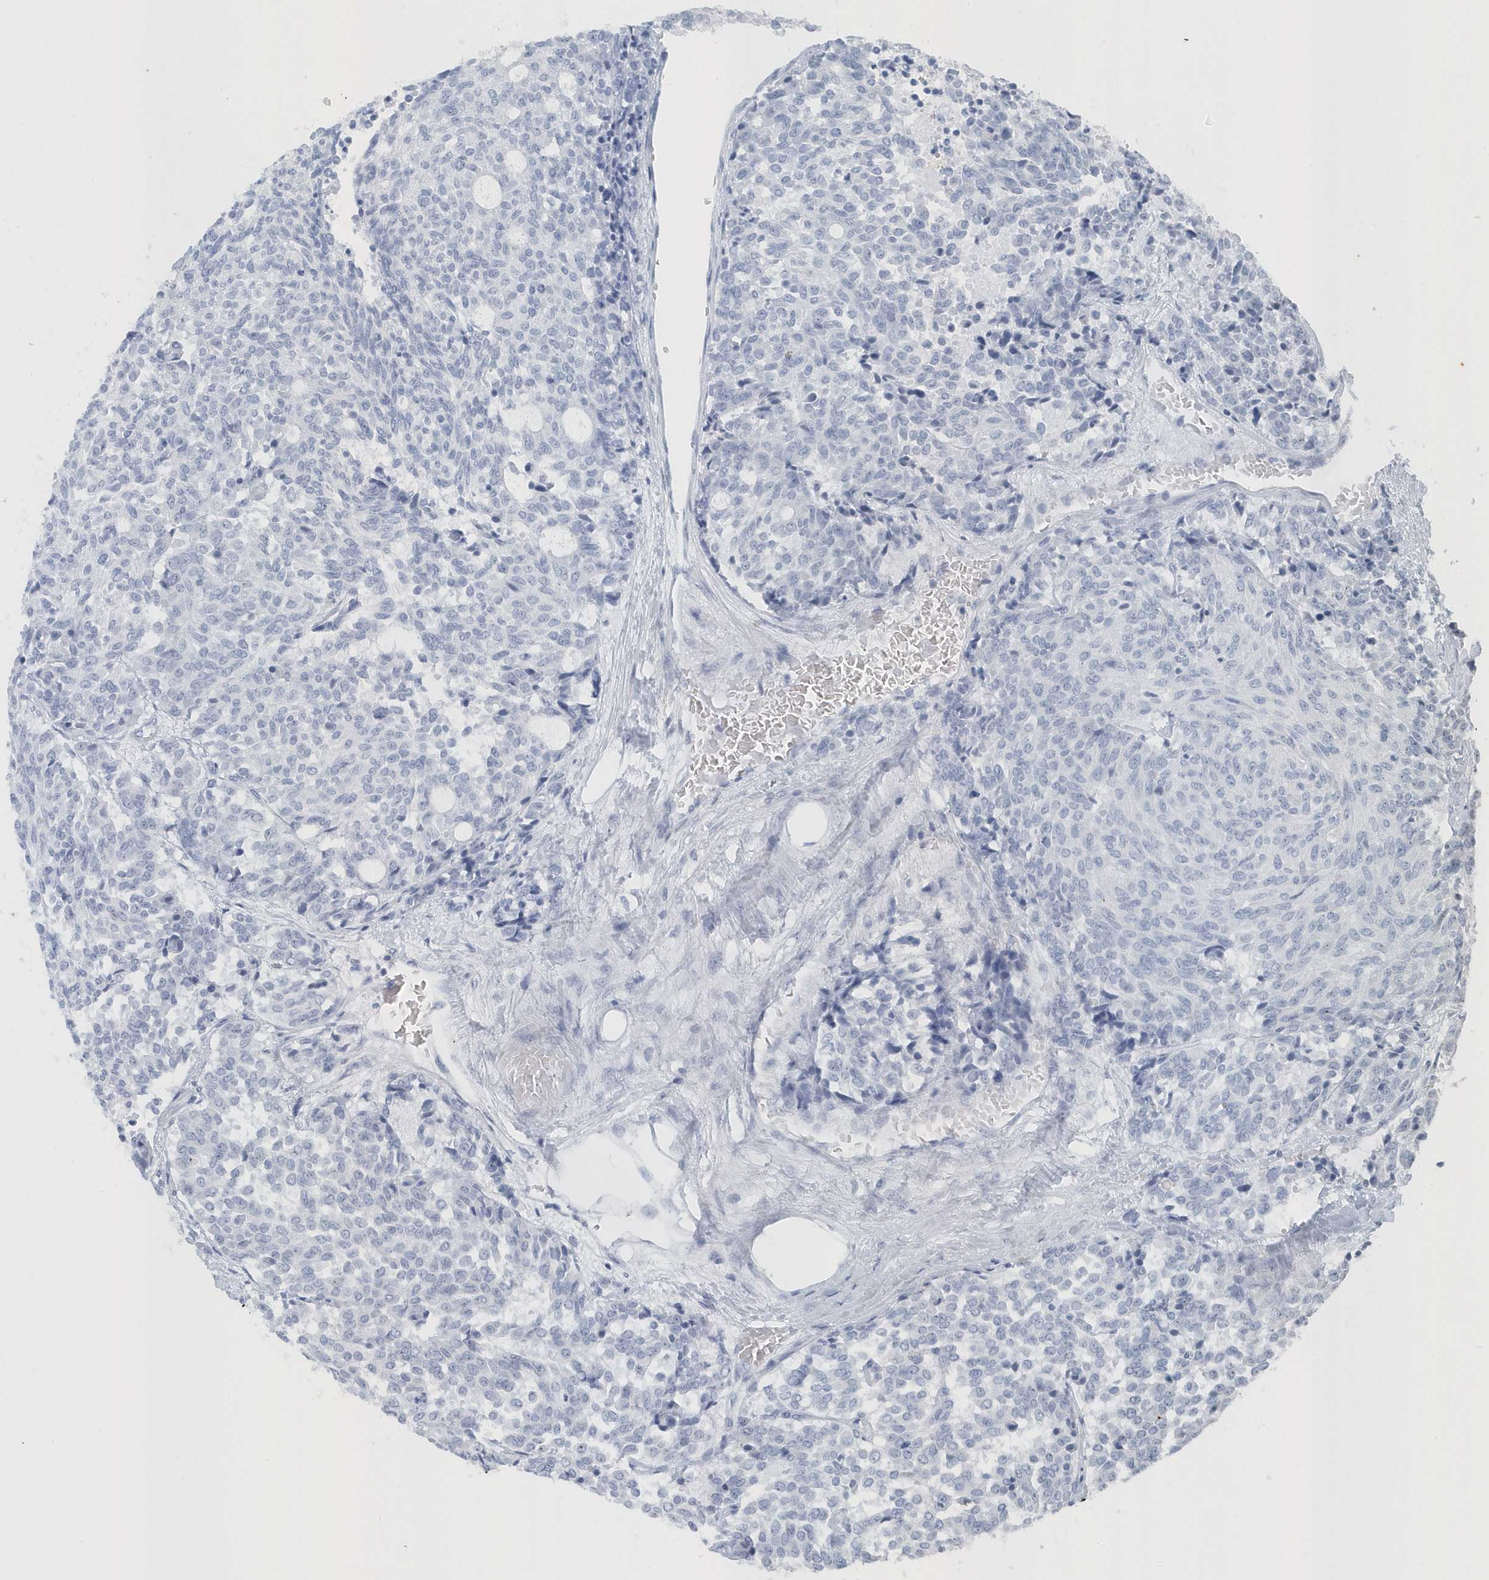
{"staining": {"intensity": "negative", "quantity": "none", "location": "none"}, "tissue": "carcinoid", "cell_type": "Tumor cells", "image_type": "cancer", "snomed": [{"axis": "morphology", "description": "Carcinoid, malignant, NOS"}, {"axis": "topography", "description": "Pancreas"}], "caption": "Carcinoid (malignant) stained for a protein using IHC shows no positivity tumor cells.", "gene": "RPF2", "patient": {"sex": "female", "age": 54}}